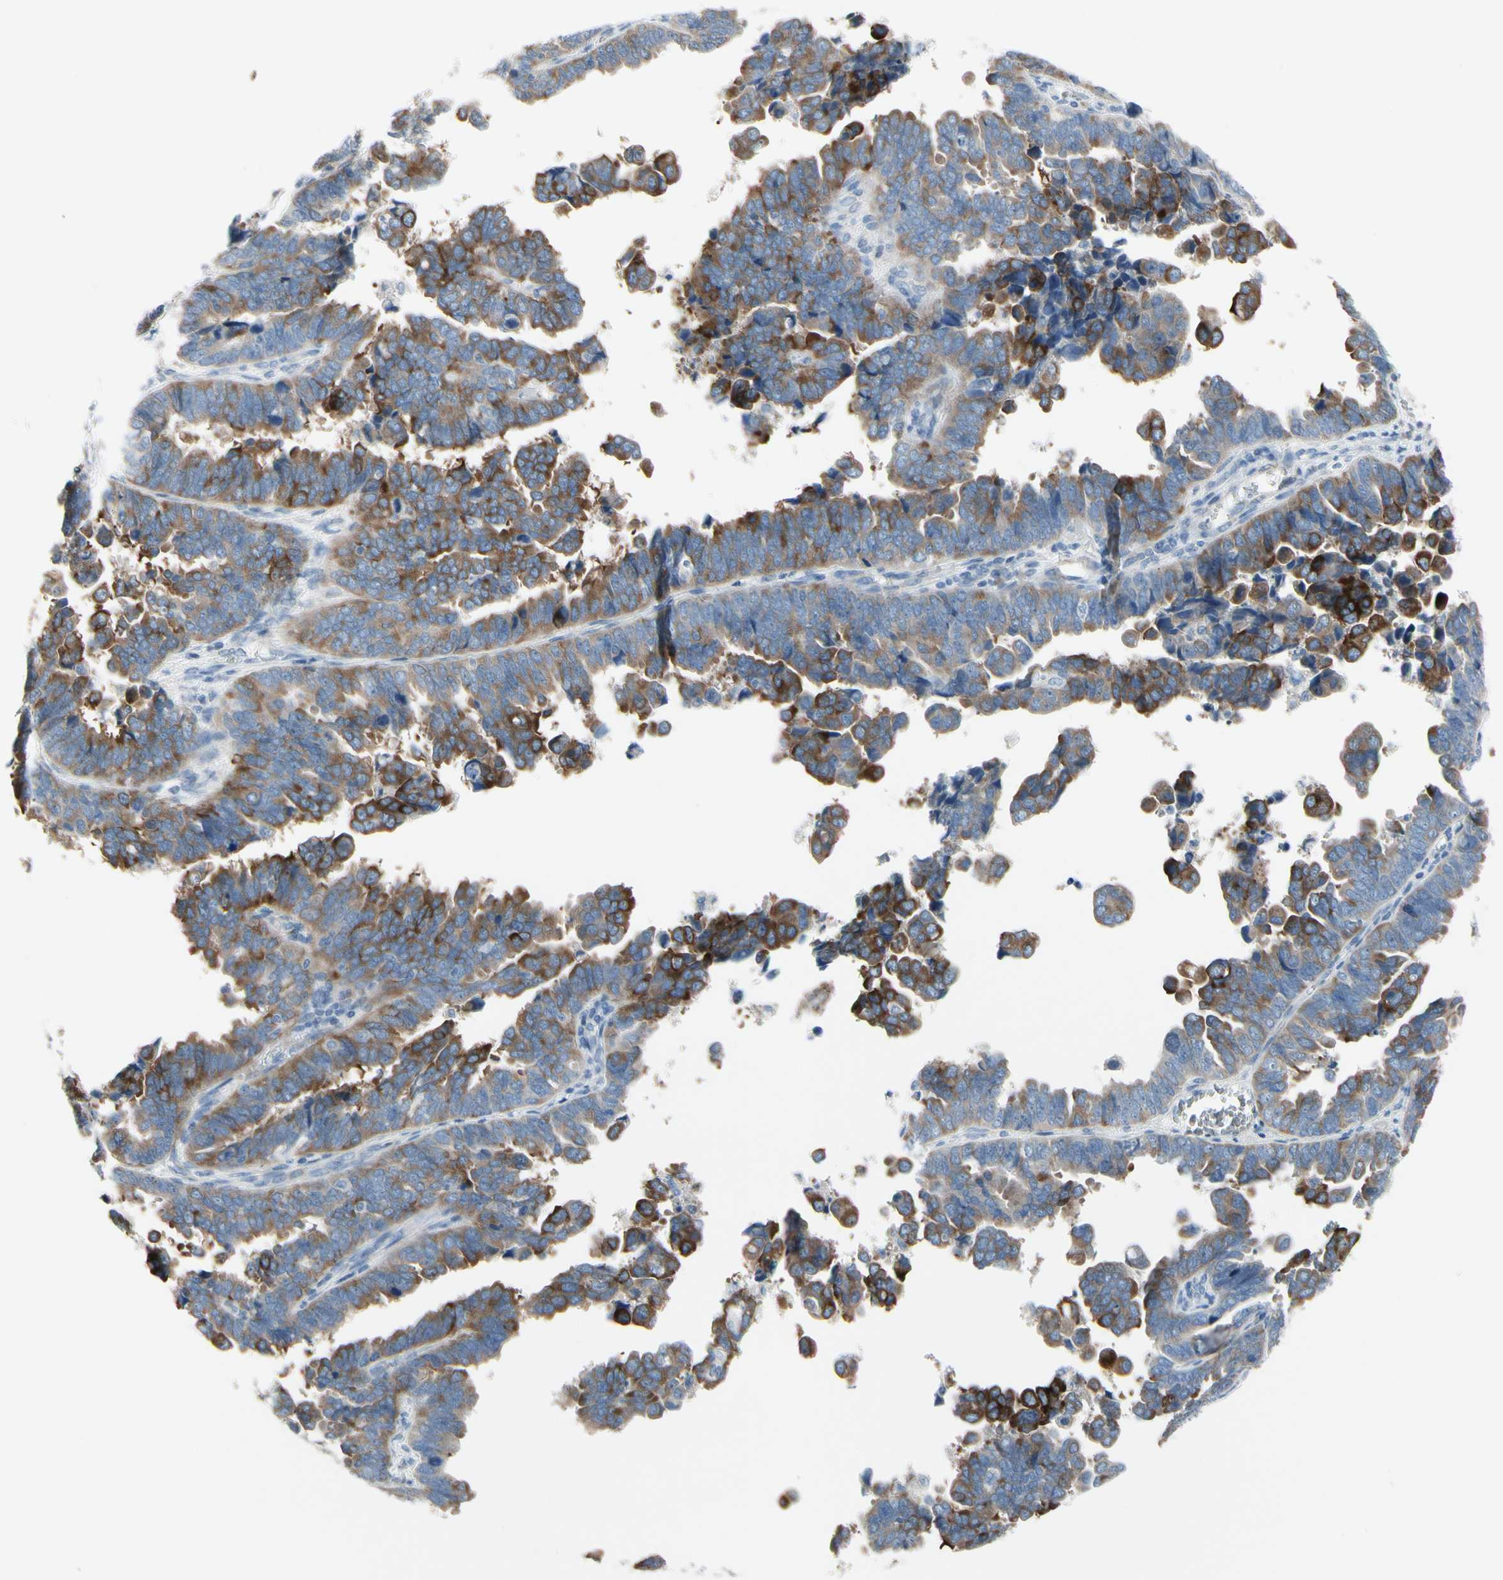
{"staining": {"intensity": "strong", "quantity": "<25%", "location": "cytoplasmic/membranous"}, "tissue": "endometrial cancer", "cell_type": "Tumor cells", "image_type": "cancer", "snomed": [{"axis": "morphology", "description": "Adenocarcinoma, NOS"}, {"axis": "topography", "description": "Endometrium"}], "caption": "Protein analysis of endometrial cancer tissue demonstrates strong cytoplasmic/membranous staining in approximately <25% of tumor cells. (Brightfield microscopy of DAB IHC at high magnification).", "gene": "MAP2", "patient": {"sex": "female", "age": 75}}